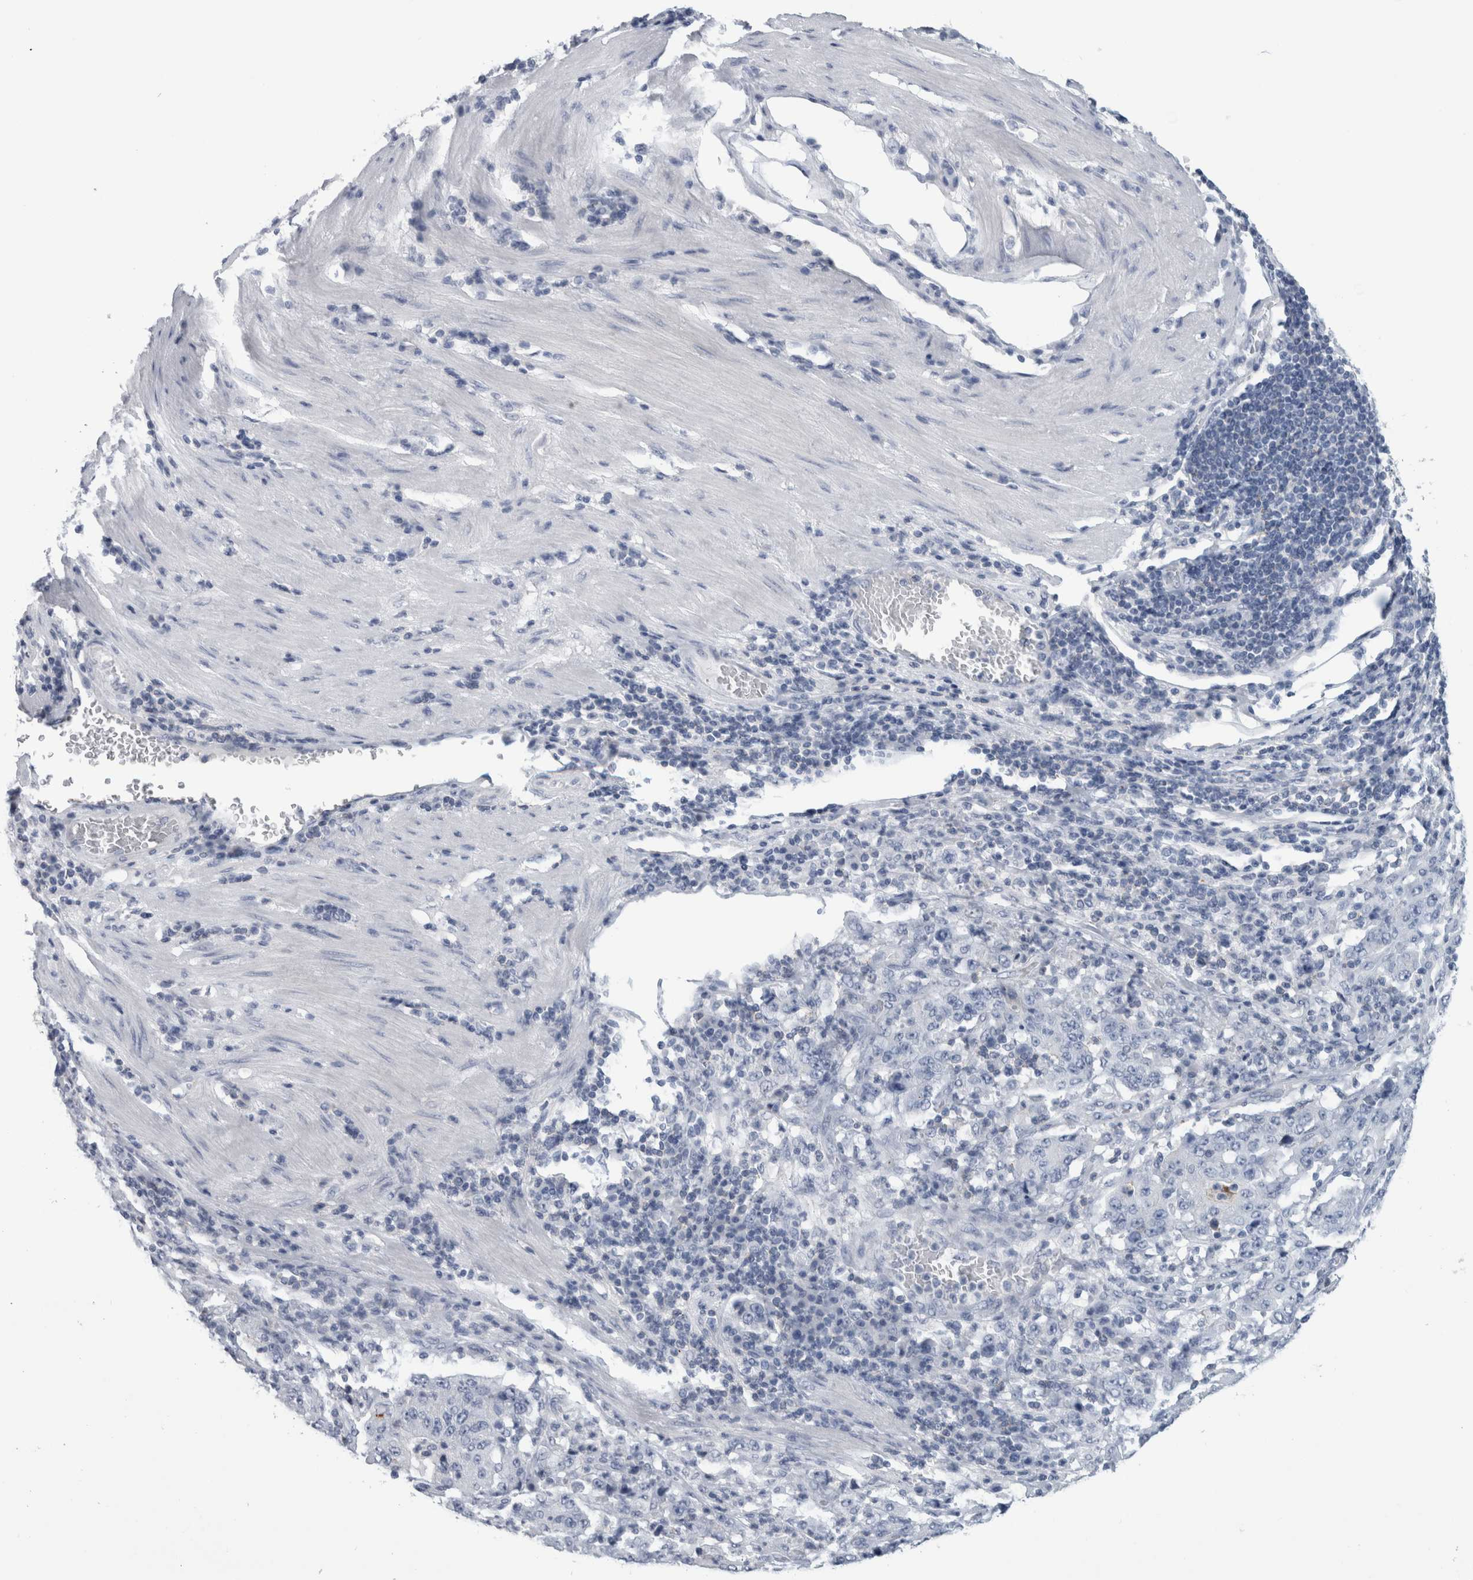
{"staining": {"intensity": "negative", "quantity": "none", "location": "none"}, "tissue": "stomach cancer", "cell_type": "Tumor cells", "image_type": "cancer", "snomed": [{"axis": "morphology", "description": "Normal tissue, NOS"}, {"axis": "morphology", "description": "Adenocarcinoma, NOS"}, {"axis": "topography", "description": "Stomach, upper"}, {"axis": "topography", "description": "Stomach"}], "caption": "IHC photomicrograph of human stomach cancer stained for a protein (brown), which shows no expression in tumor cells.", "gene": "ANKFY1", "patient": {"sex": "male", "age": 59}}